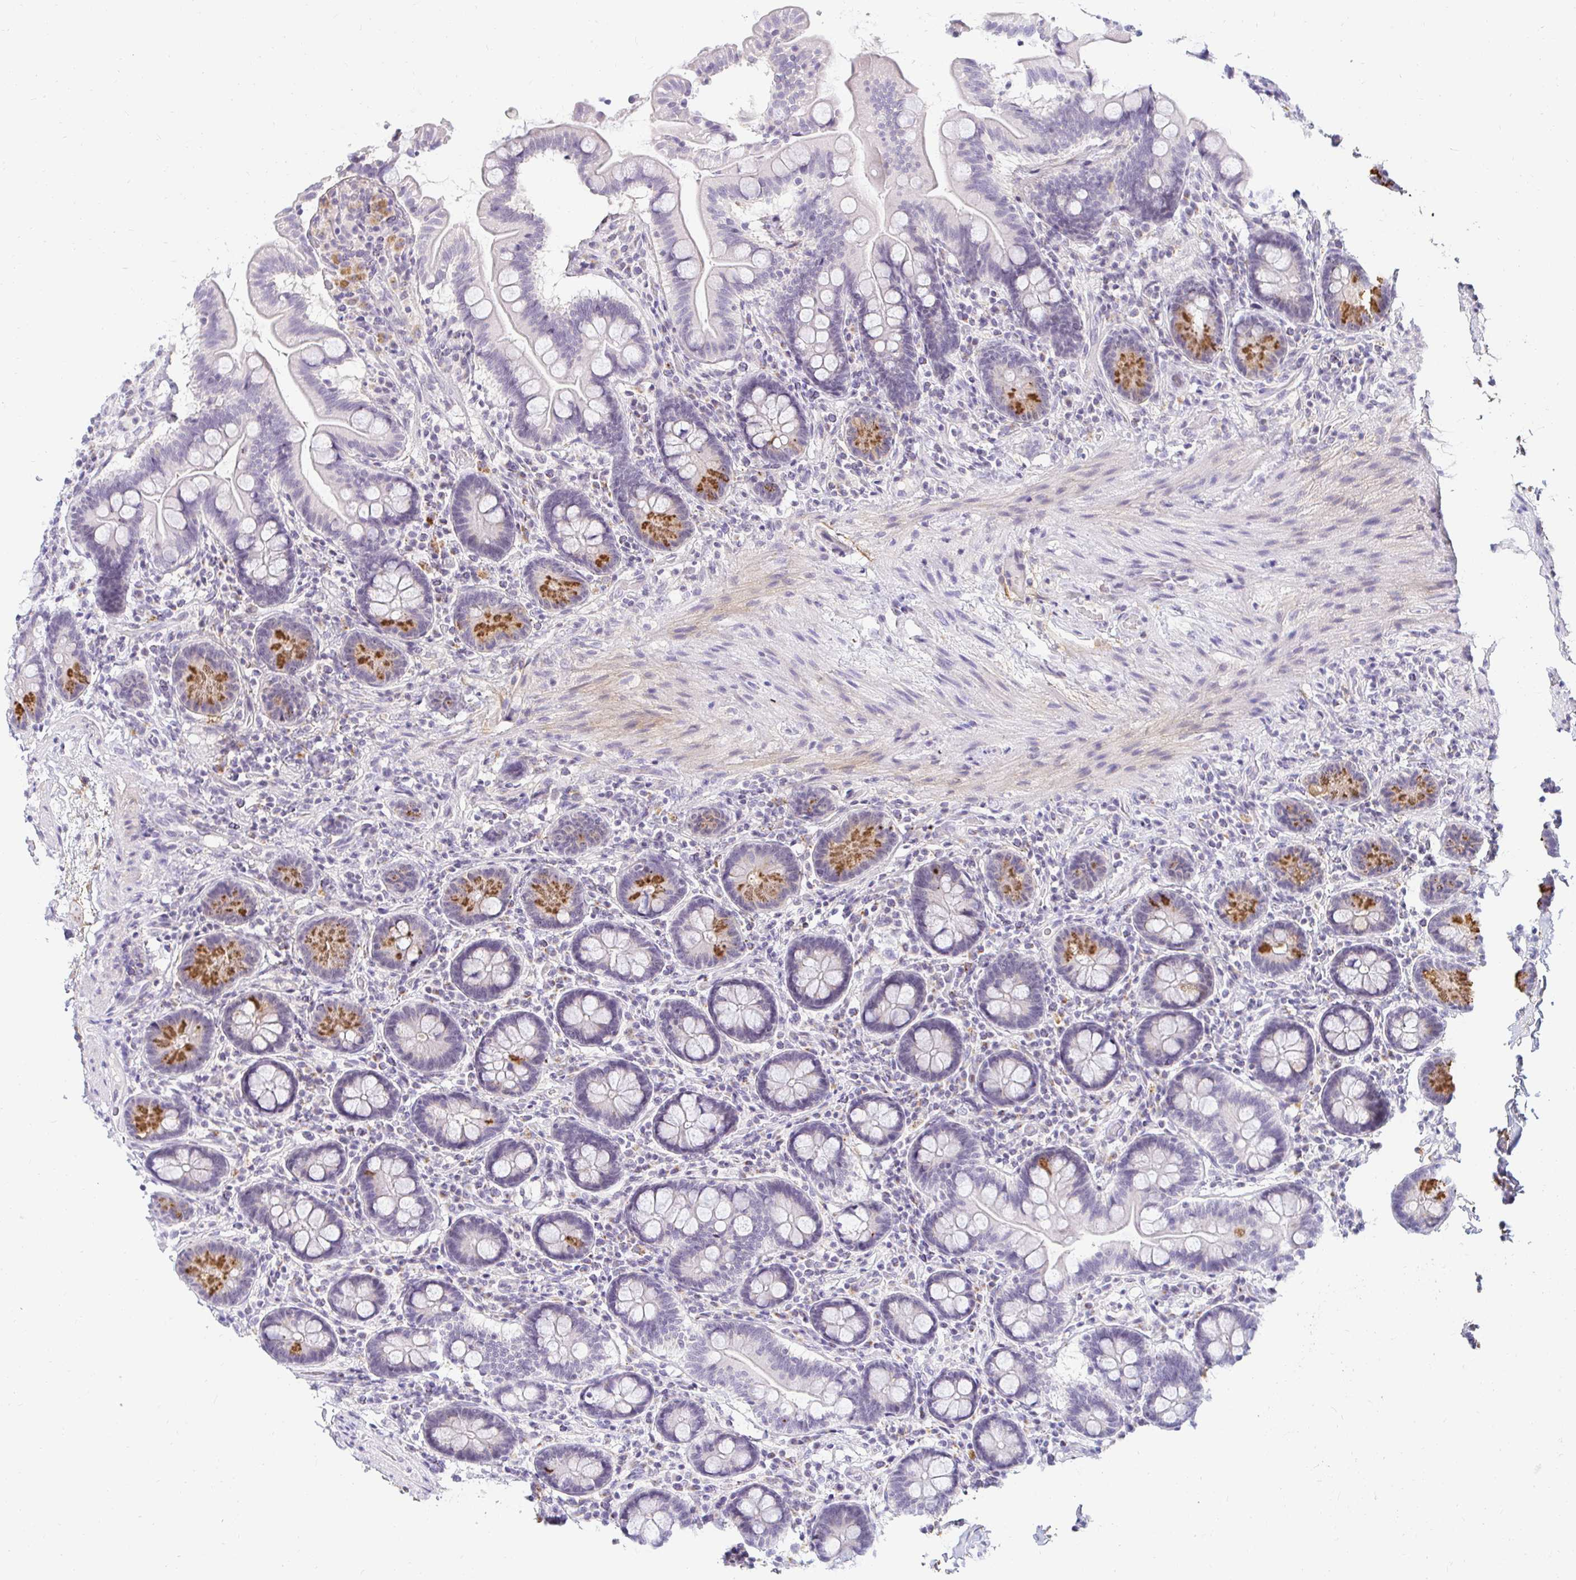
{"staining": {"intensity": "strong", "quantity": "<25%", "location": "cytoplasmic/membranous"}, "tissue": "small intestine", "cell_type": "Glandular cells", "image_type": "normal", "snomed": [{"axis": "morphology", "description": "Normal tissue, NOS"}, {"axis": "topography", "description": "Small intestine"}], "caption": "A brown stain shows strong cytoplasmic/membranous expression of a protein in glandular cells of benign small intestine.", "gene": "OR51D1", "patient": {"sex": "female", "age": 64}}